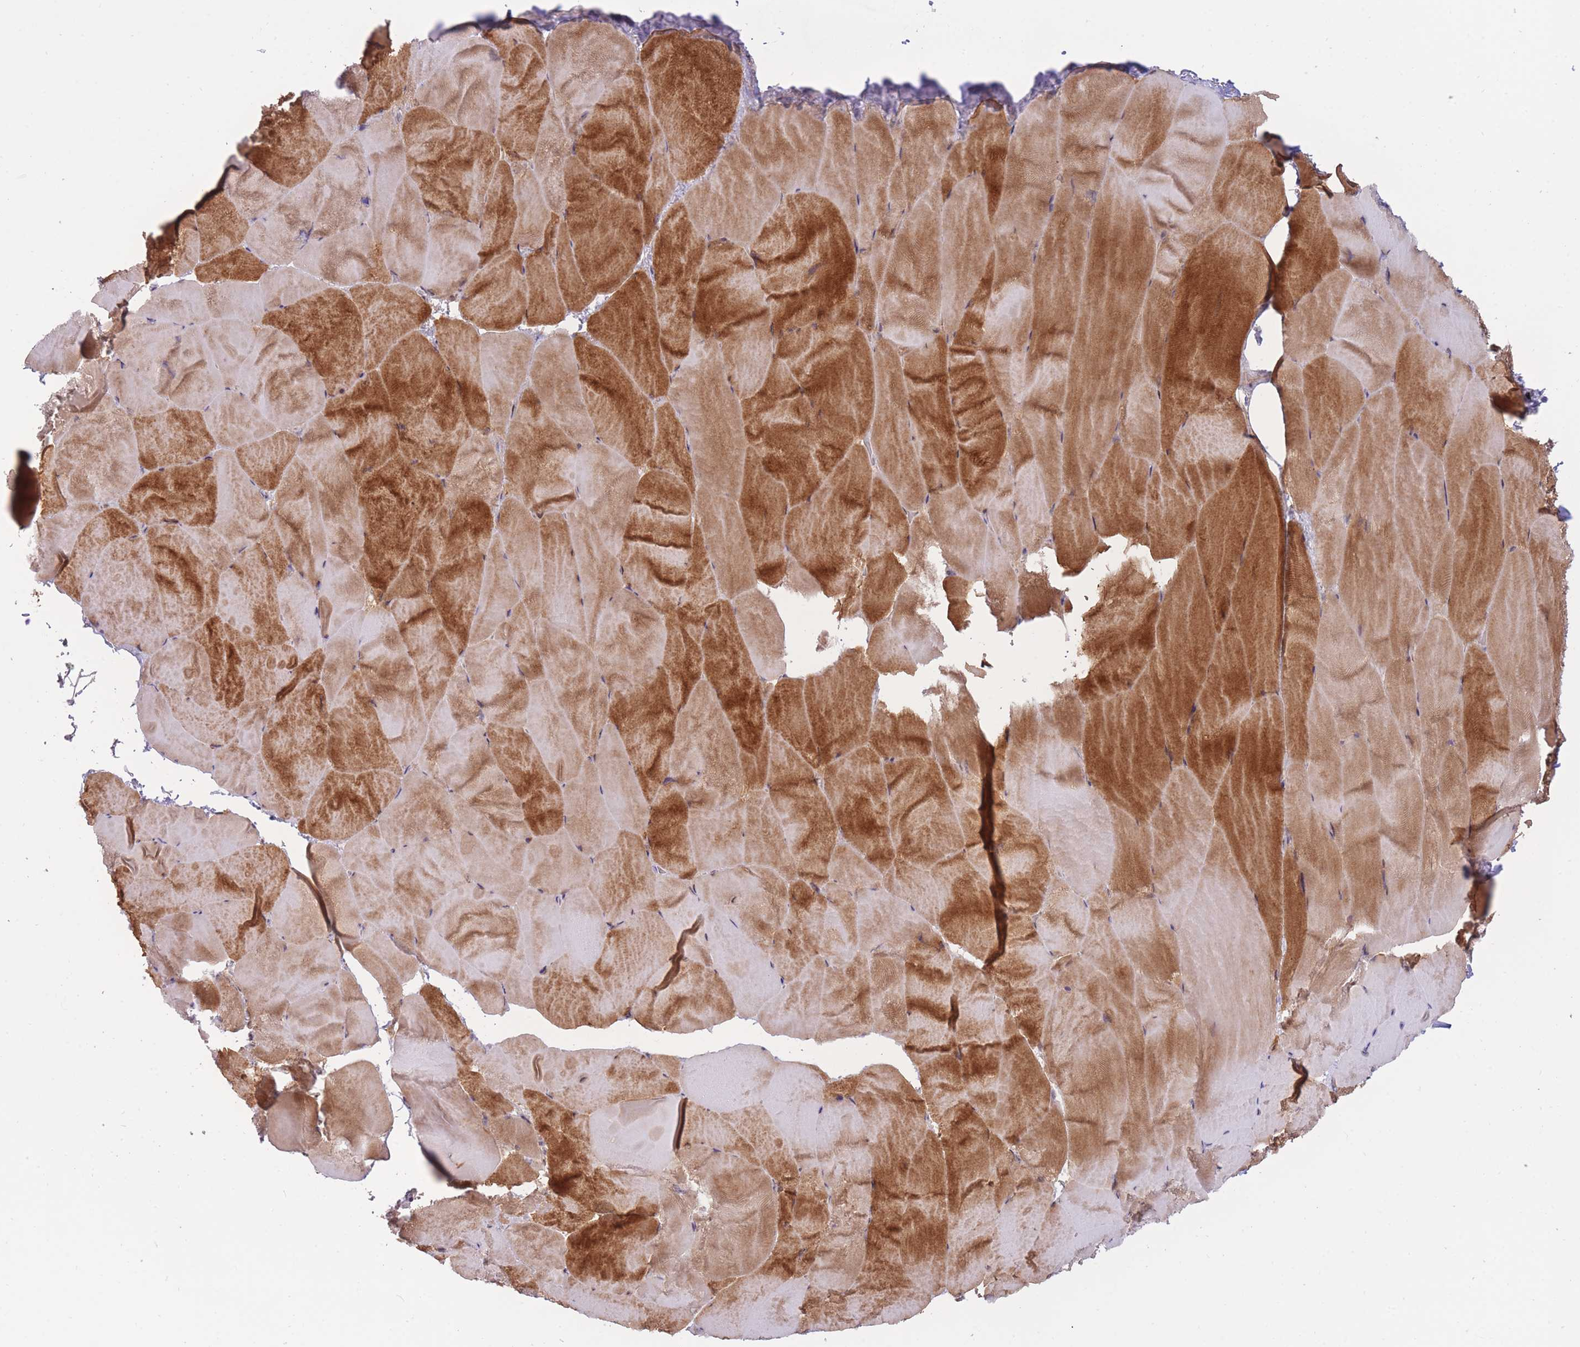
{"staining": {"intensity": "strong", "quantity": "25%-75%", "location": "cytoplasmic/membranous"}, "tissue": "skeletal muscle", "cell_type": "Myocytes", "image_type": "normal", "snomed": [{"axis": "morphology", "description": "Normal tissue, NOS"}, {"axis": "topography", "description": "Skeletal muscle"}], "caption": "Immunohistochemical staining of normal skeletal muscle exhibits 25%-75% levels of strong cytoplasmic/membranous protein expression in about 25%-75% of myocytes.", "gene": "CYP2B6", "patient": {"sex": "female", "age": 64}}